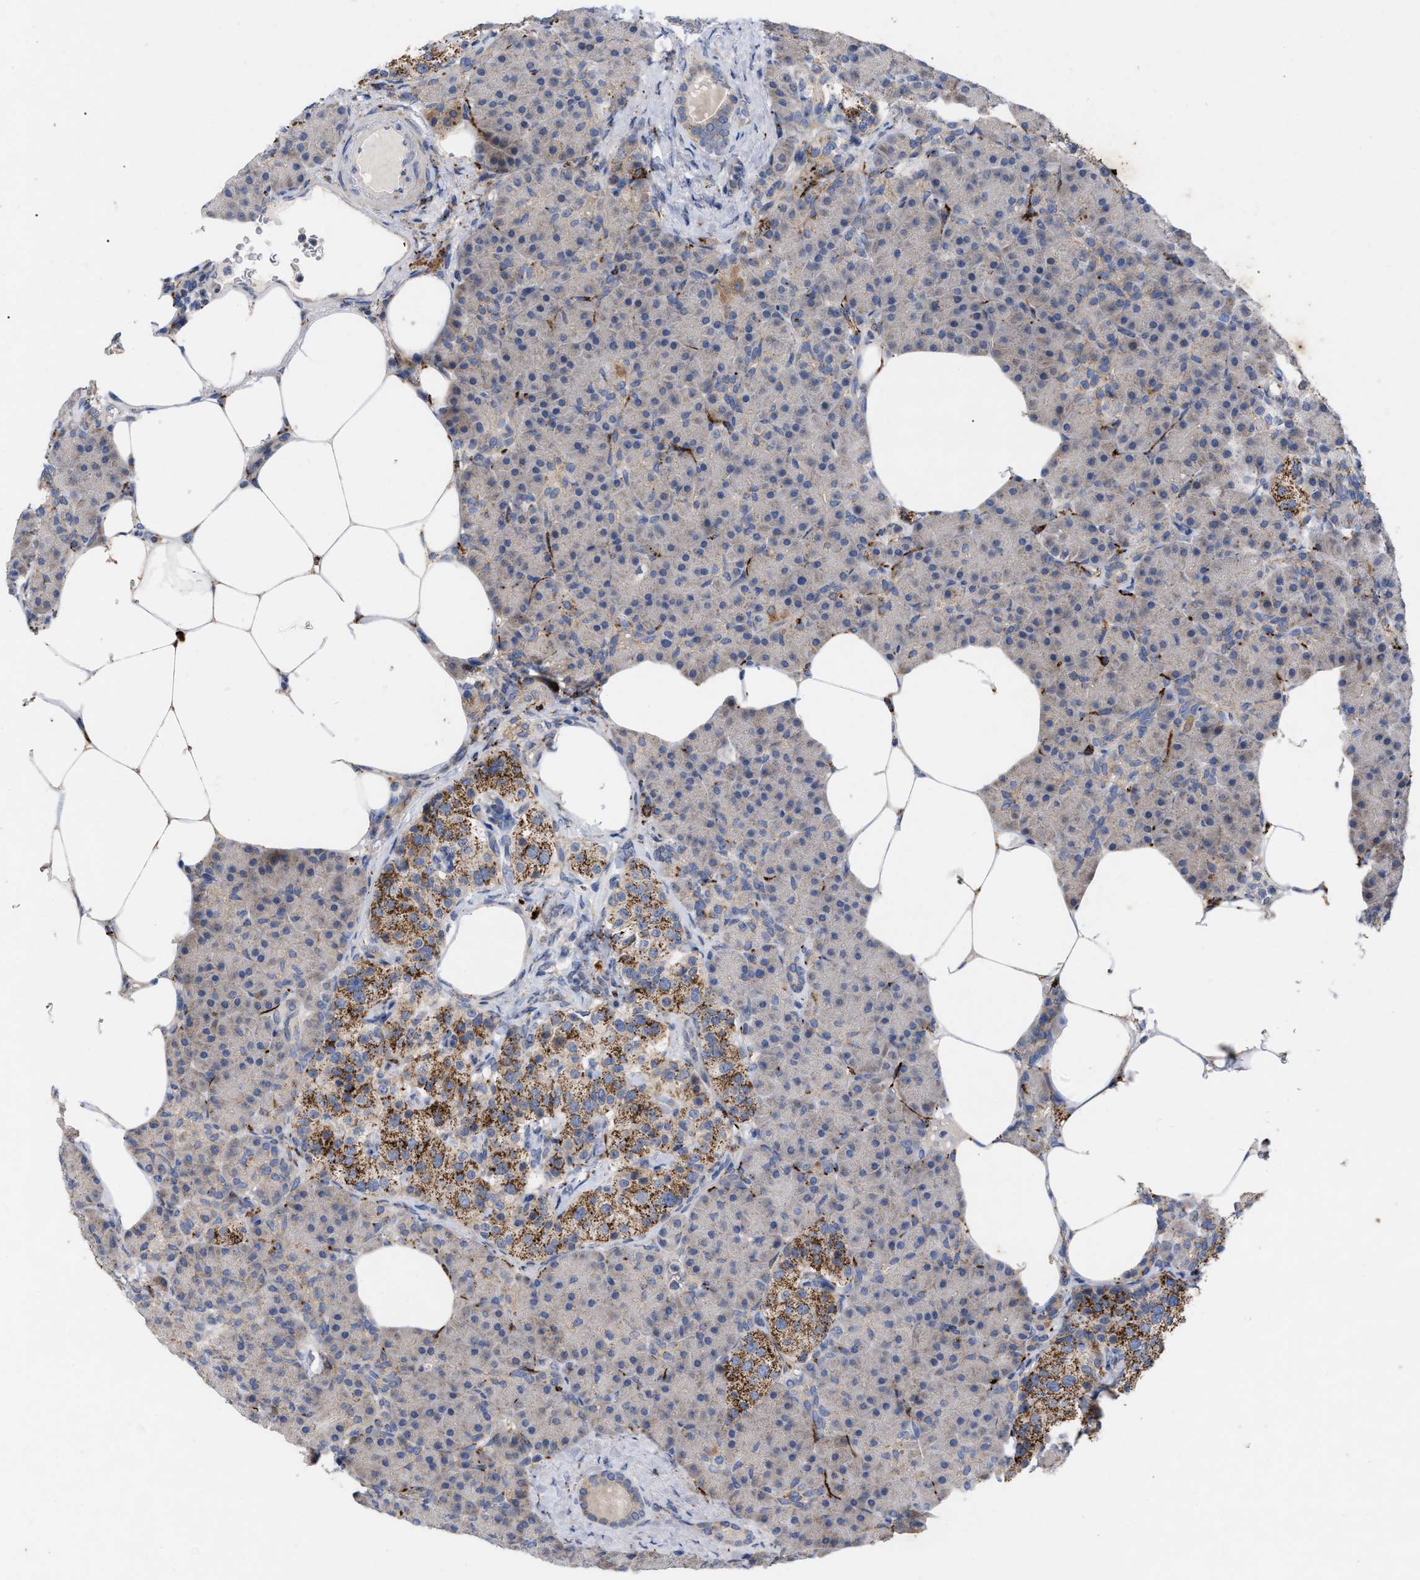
{"staining": {"intensity": "moderate", "quantity": "<25%", "location": "cytoplasmic/membranous"}, "tissue": "pancreas", "cell_type": "Exocrine glandular cells", "image_type": "normal", "snomed": [{"axis": "morphology", "description": "Normal tissue, NOS"}, {"axis": "topography", "description": "Pancreas"}], "caption": "Normal pancreas was stained to show a protein in brown. There is low levels of moderate cytoplasmic/membranous staining in about <25% of exocrine glandular cells.", "gene": "VIP", "patient": {"sex": "female", "age": 70}}